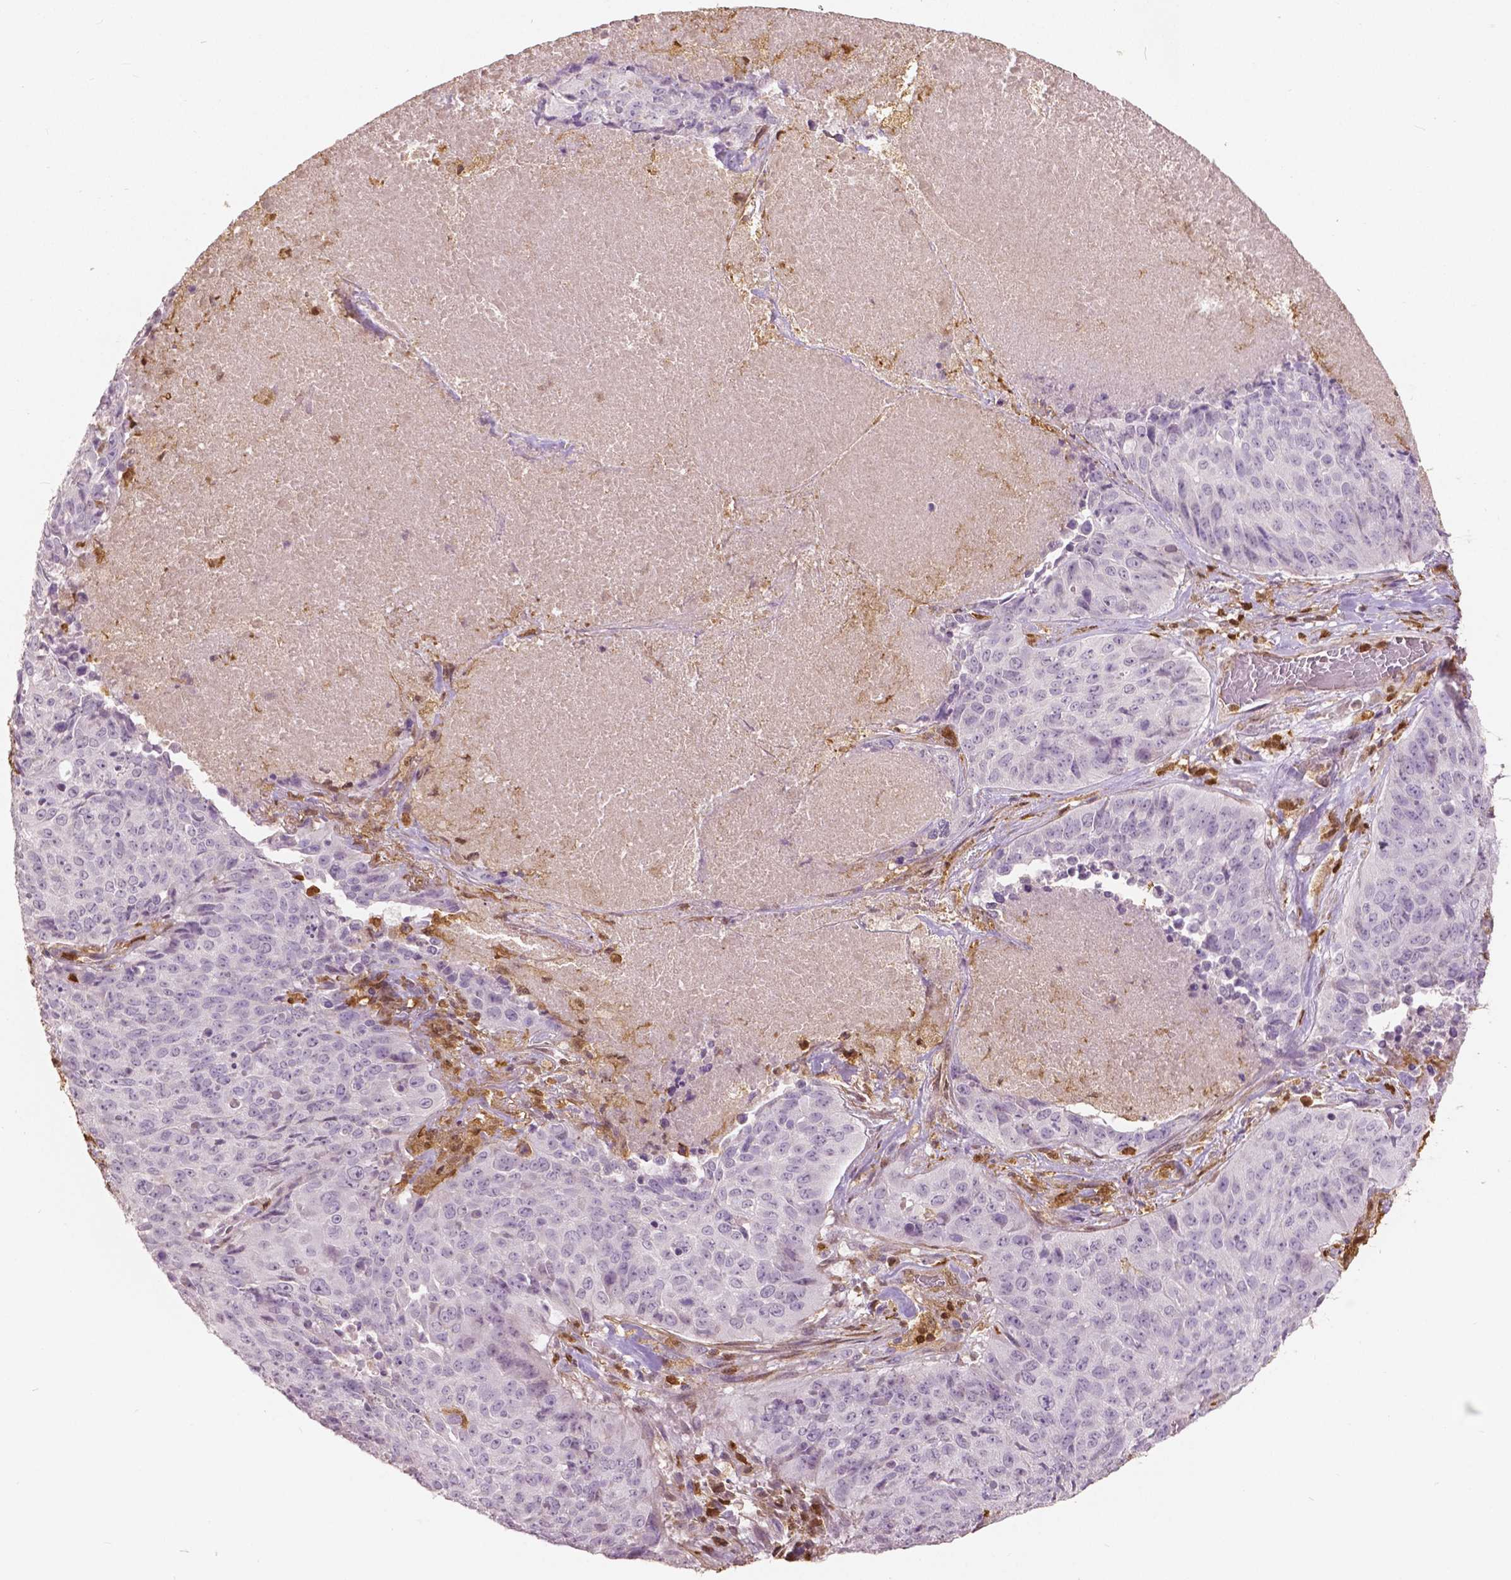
{"staining": {"intensity": "negative", "quantity": "none", "location": "none"}, "tissue": "lung cancer", "cell_type": "Tumor cells", "image_type": "cancer", "snomed": [{"axis": "morphology", "description": "Normal tissue, NOS"}, {"axis": "morphology", "description": "Squamous cell carcinoma, NOS"}, {"axis": "topography", "description": "Bronchus"}, {"axis": "topography", "description": "Lung"}], "caption": "Immunohistochemical staining of lung squamous cell carcinoma shows no significant staining in tumor cells.", "gene": "S100A4", "patient": {"sex": "male", "age": 64}}